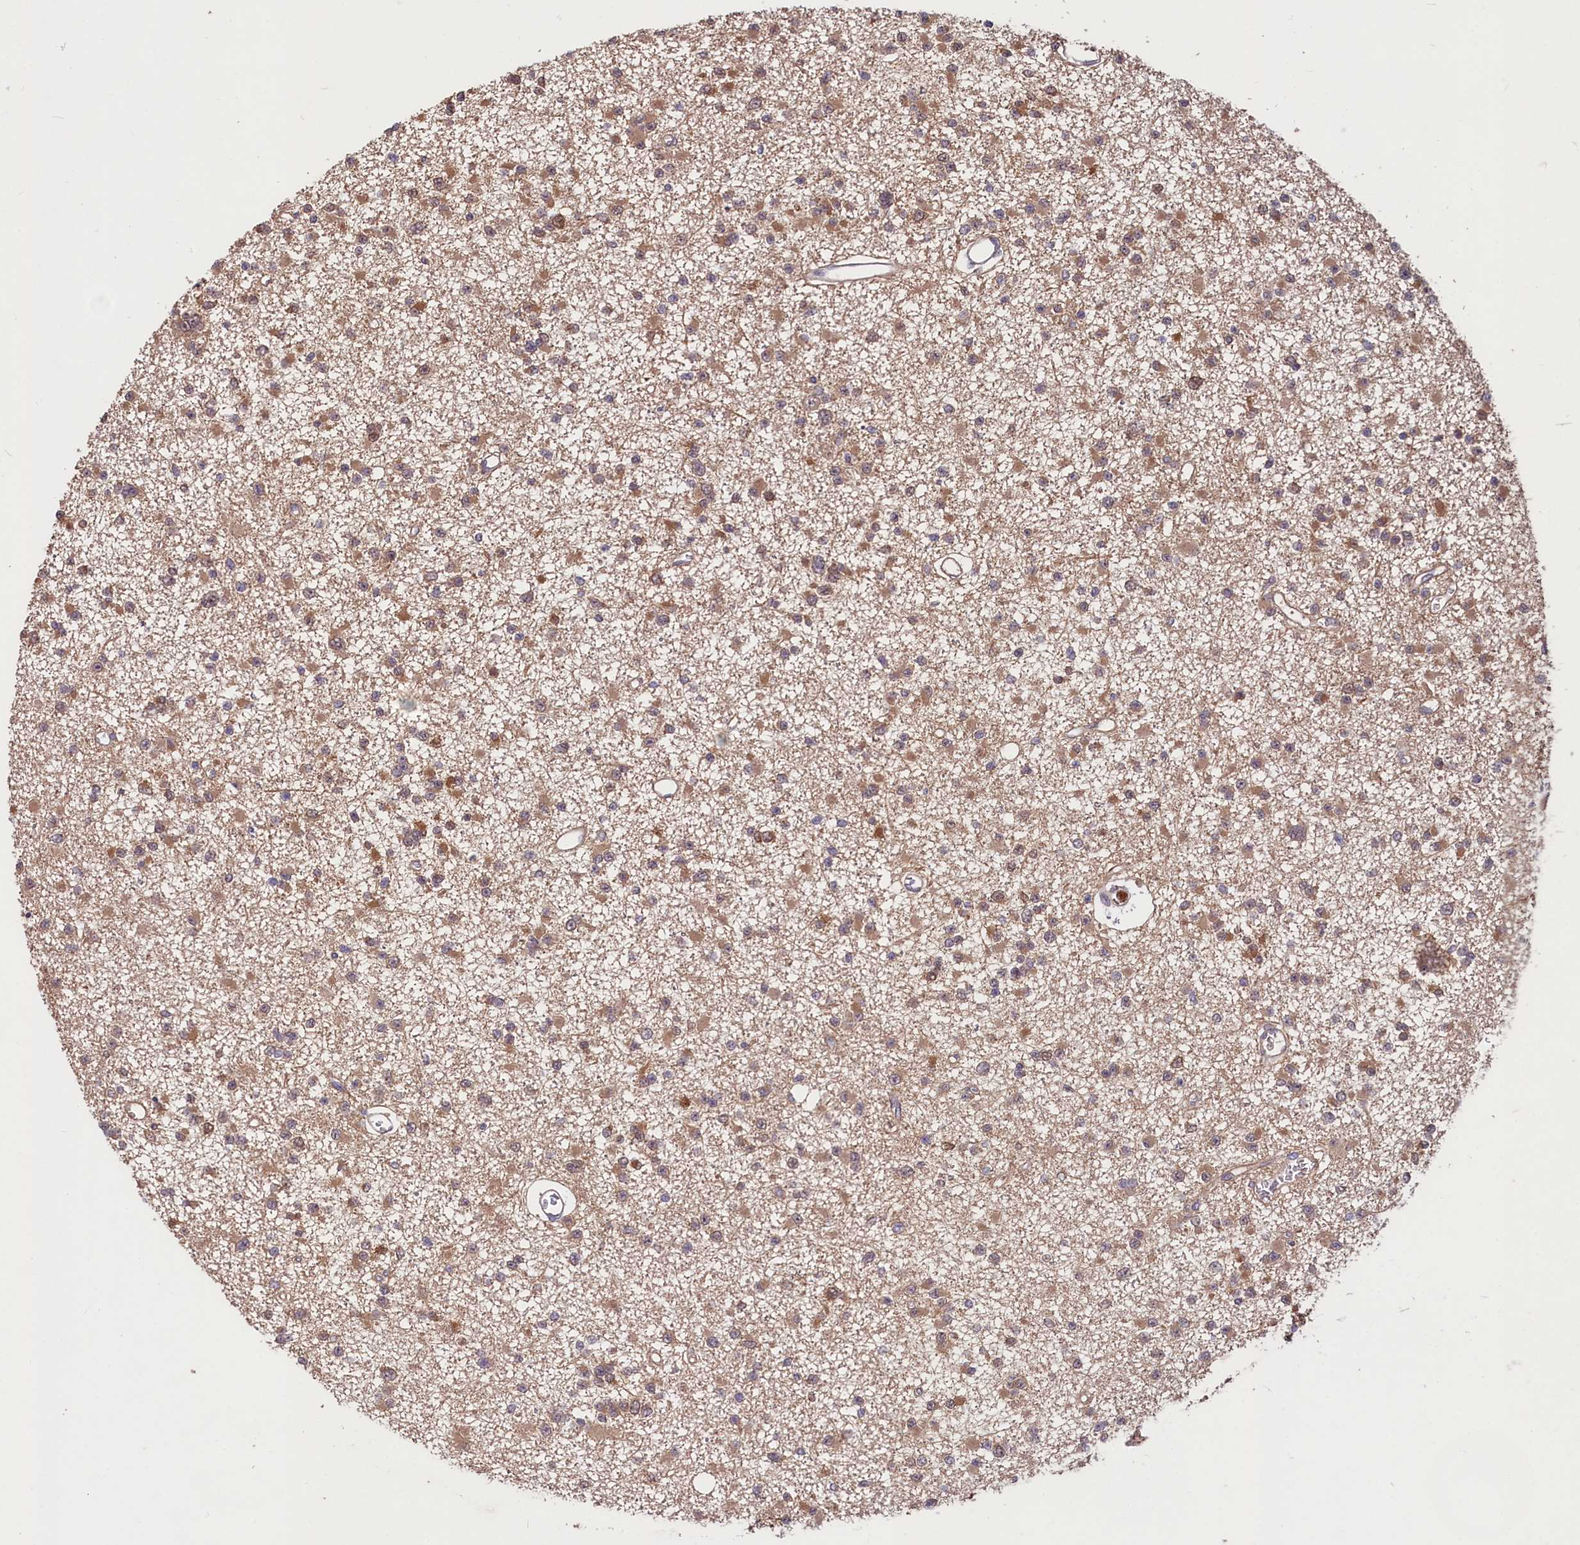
{"staining": {"intensity": "moderate", "quantity": ">75%", "location": "cytoplasmic/membranous"}, "tissue": "glioma", "cell_type": "Tumor cells", "image_type": "cancer", "snomed": [{"axis": "morphology", "description": "Glioma, malignant, Low grade"}, {"axis": "topography", "description": "Brain"}], "caption": "Malignant glioma (low-grade) stained with a brown dye demonstrates moderate cytoplasmic/membranous positive expression in about >75% of tumor cells.", "gene": "KLRB1", "patient": {"sex": "female", "age": 22}}